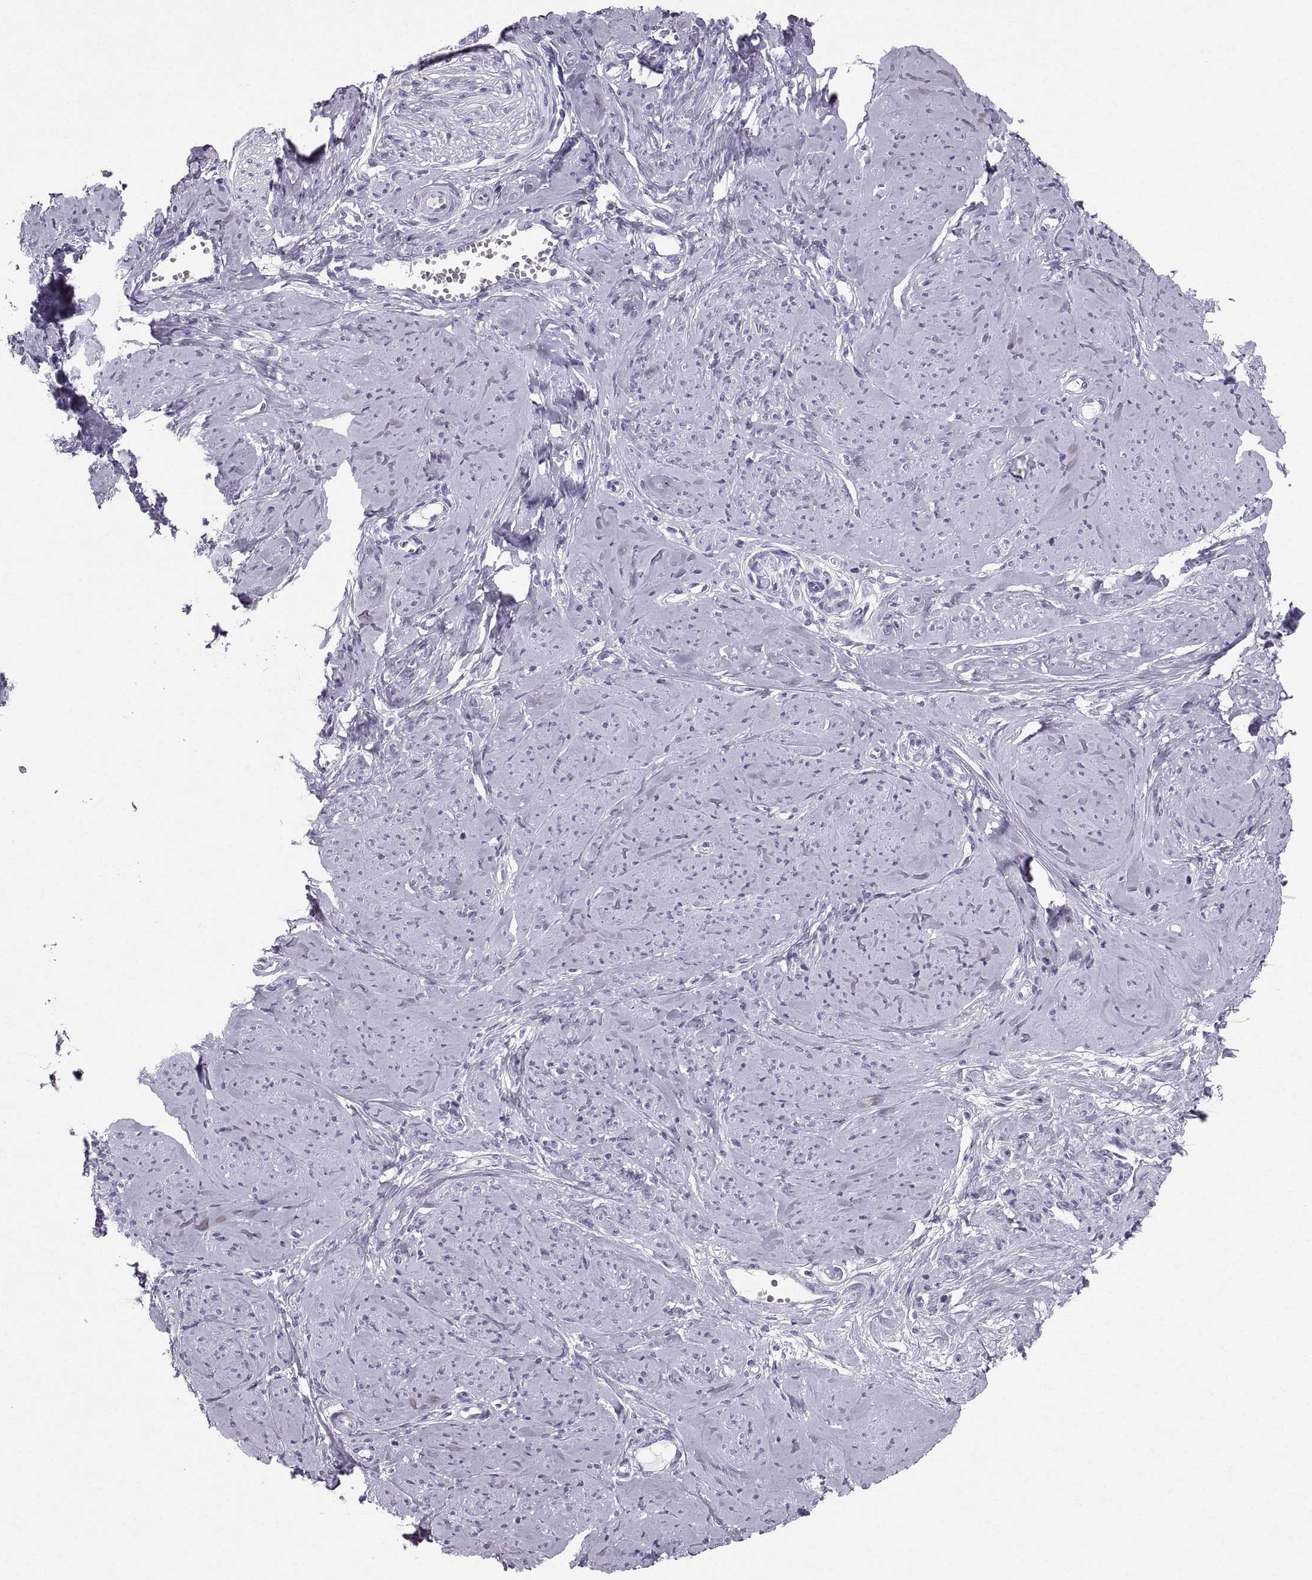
{"staining": {"intensity": "negative", "quantity": "none", "location": "none"}, "tissue": "smooth muscle", "cell_type": "Smooth muscle cells", "image_type": "normal", "snomed": [{"axis": "morphology", "description": "Normal tissue, NOS"}, {"axis": "topography", "description": "Smooth muscle"}], "caption": "Immunohistochemistry of benign smooth muscle reveals no positivity in smooth muscle cells.", "gene": "SLC22A6", "patient": {"sex": "female", "age": 48}}